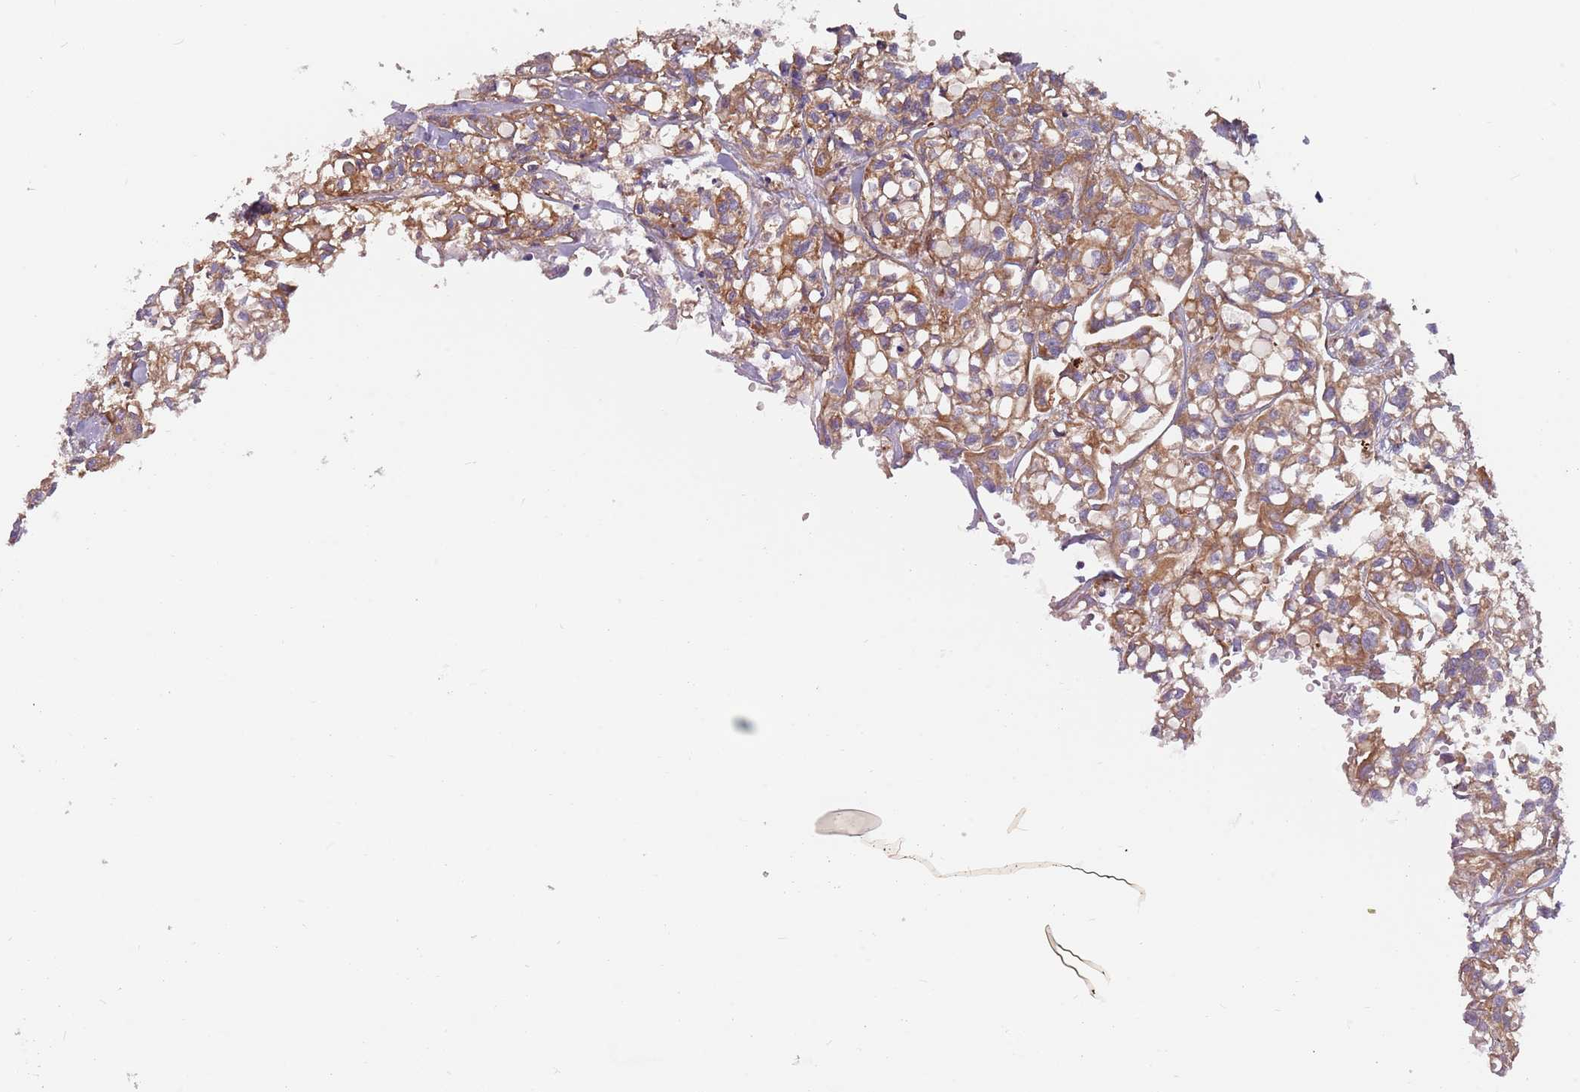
{"staining": {"intensity": "moderate", "quantity": ">75%", "location": "cytoplasmic/membranous"}, "tissue": "urothelial cancer", "cell_type": "Tumor cells", "image_type": "cancer", "snomed": [{"axis": "morphology", "description": "Urothelial carcinoma, High grade"}, {"axis": "topography", "description": "Urinary bladder"}], "caption": "Immunohistochemistry (IHC) of human high-grade urothelial carcinoma displays medium levels of moderate cytoplasmic/membranous expression in approximately >75% of tumor cells. (DAB IHC, brown staining for protein, blue staining for nuclei).", "gene": "SPDL1", "patient": {"sex": "male", "age": 67}}